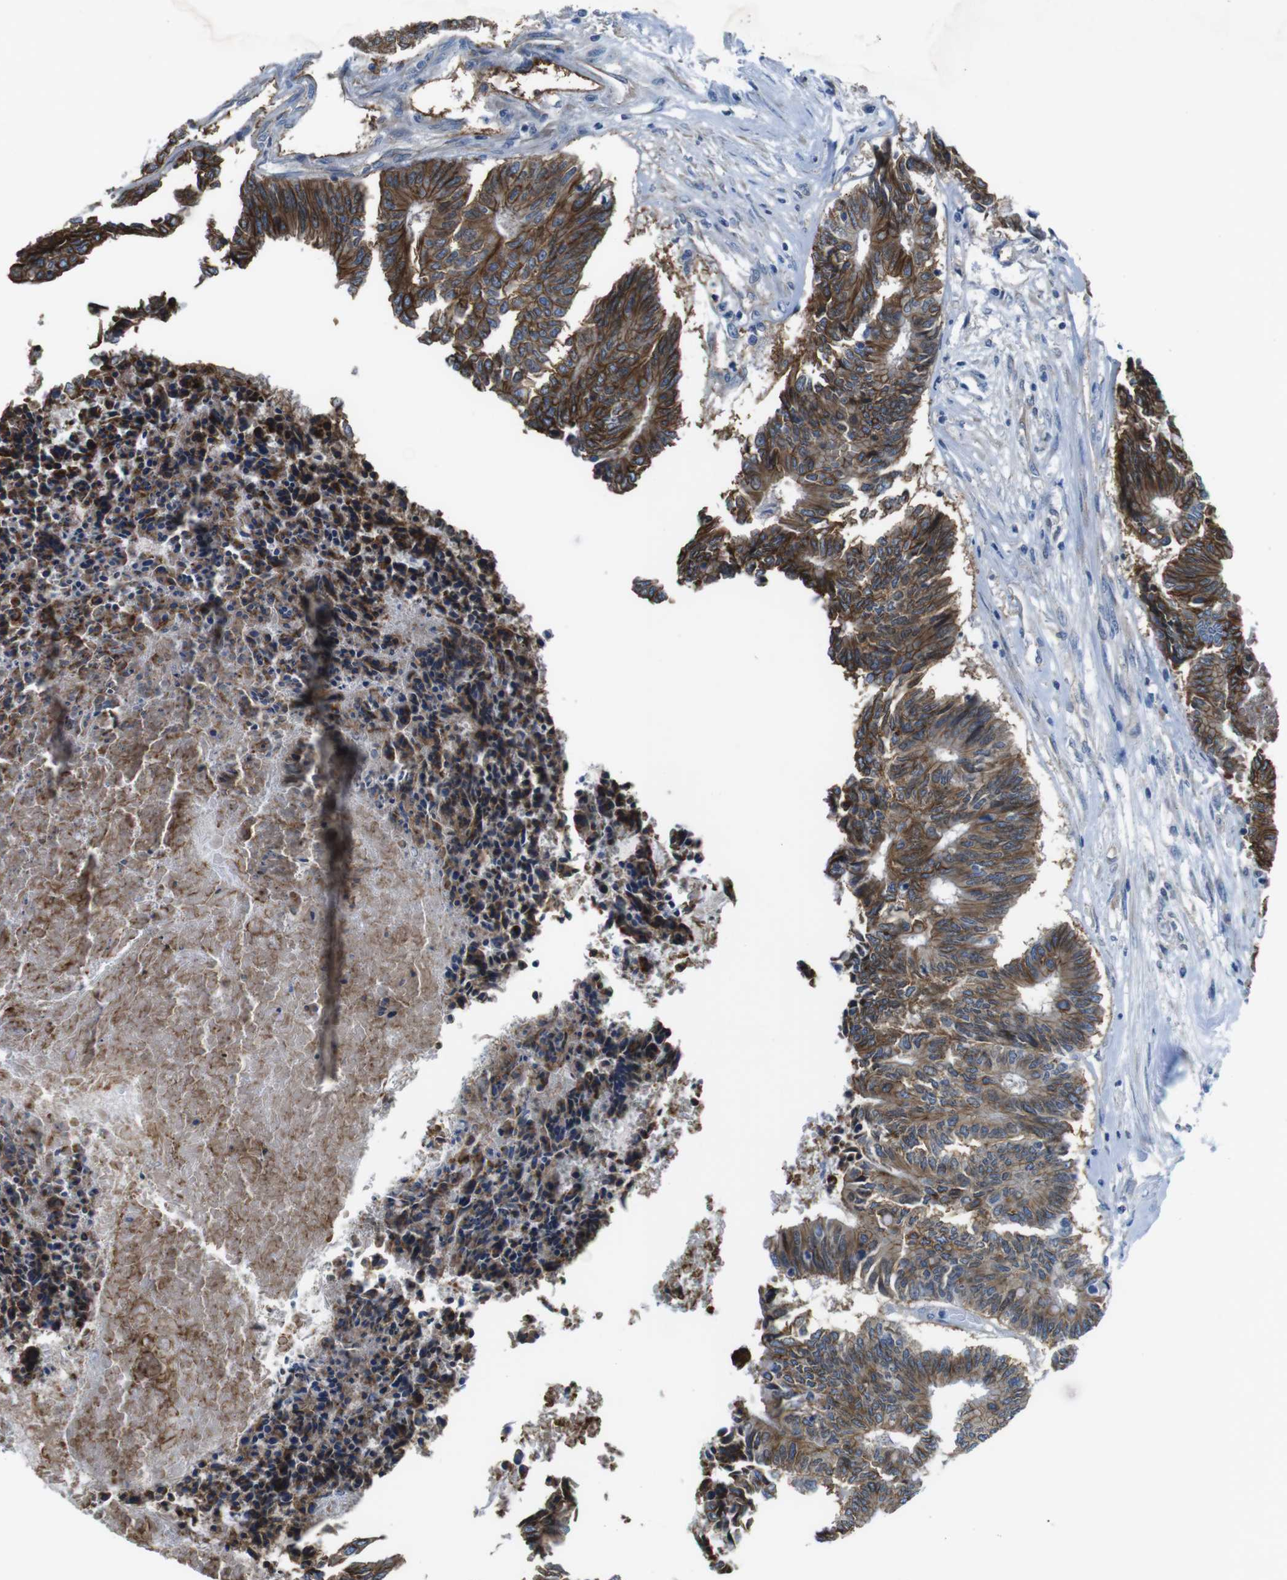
{"staining": {"intensity": "strong", "quantity": ">75%", "location": "cytoplasmic/membranous"}, "tissue": "colorectal cancer", "cell_type": "Tumor cells", "image_type": "cancer", "snomed": [{"axis": "morphology", "description": "Adenocarcinoma, NOS"}, {"axis": "topography", "description": "Rectum"}], "caption": "A histopathology image of human colorectal cancer stained for a protein displays strong cytoplasmic/membranous brown staining in tumor cells.", "gene": "CDH8", "patient": {"sex": "male", "age": 63}}